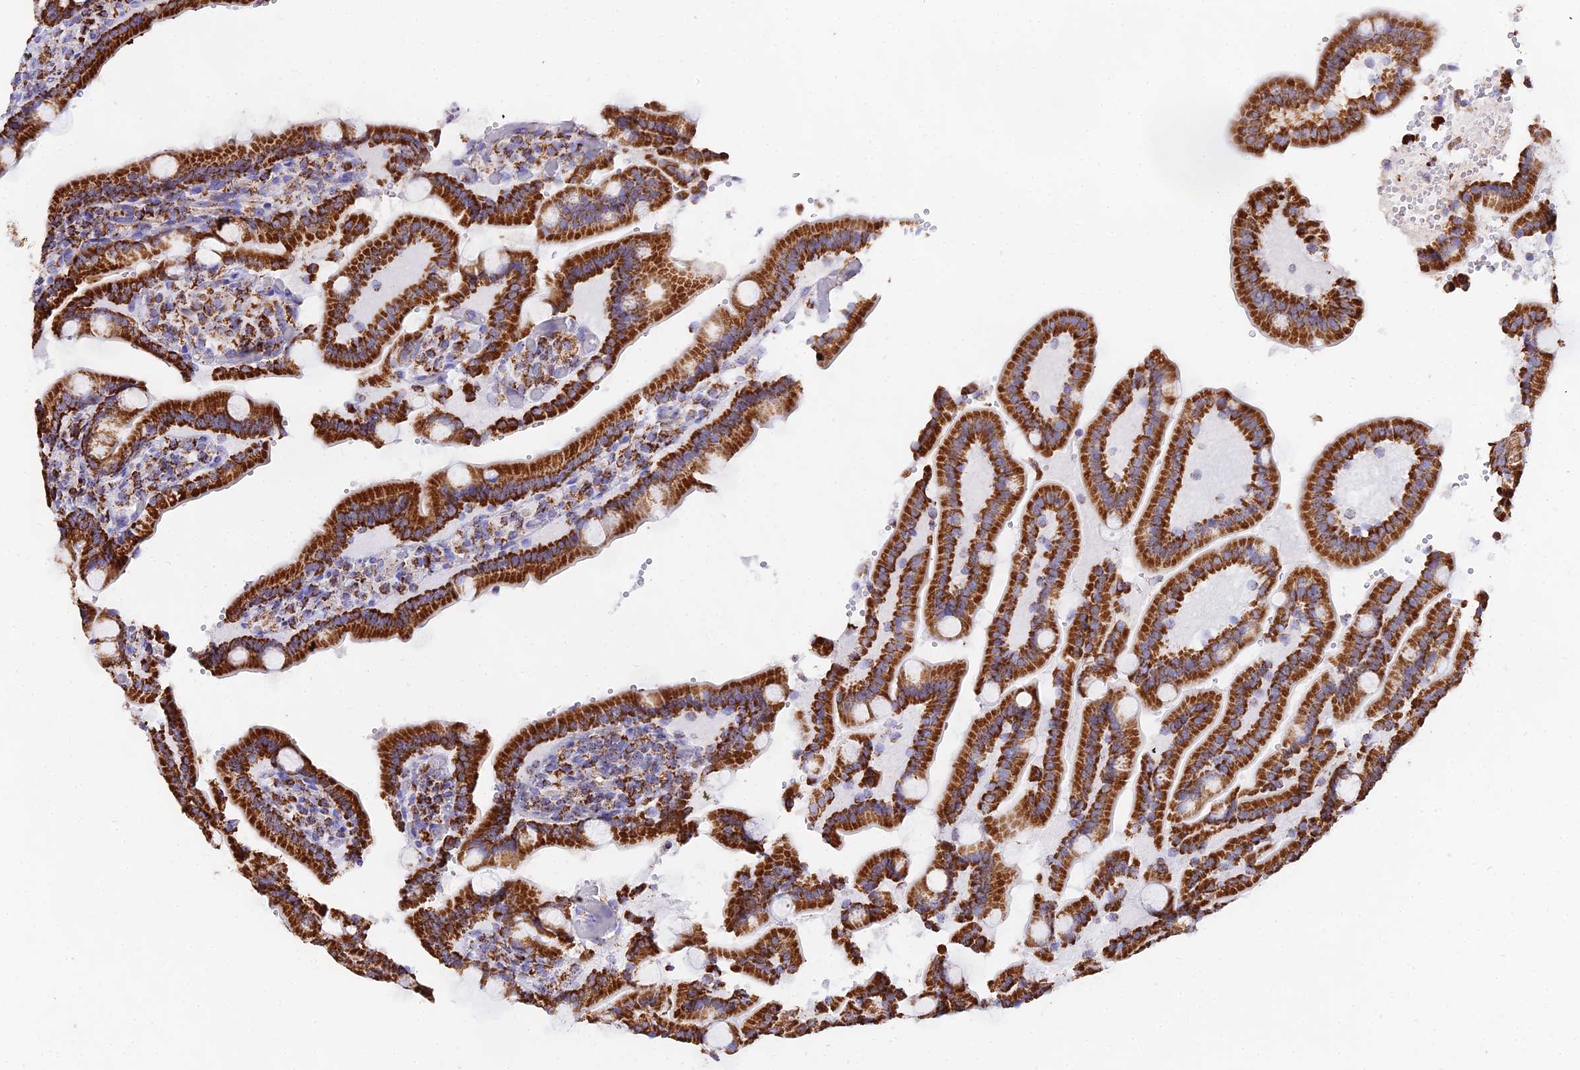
{"staining": {"intensity": "strong", "quantity": ">75%", "location": "cytoplasmic/membranous"}, "tissue": "duodenum", "cell_type": "Glandular cells", "image_type": "normal", "snomed": [{"axis": "morphology", "description": "Normal tissue, NOS"}, {"axis": "topography", "description": "Duodenum"}], "caption": "Immunohistochemistry (IHC) histopathology image of normal duodenum: duodenum stained using IHC demonstrates high levels of strong protein expression localized specifically in the cytoplasmic/membranous of glandular cells, appearing as a cytoplasmic/membranous brown color.", "gene": "ATP5PD", "patient": {"sex": "female", "age": 62}}